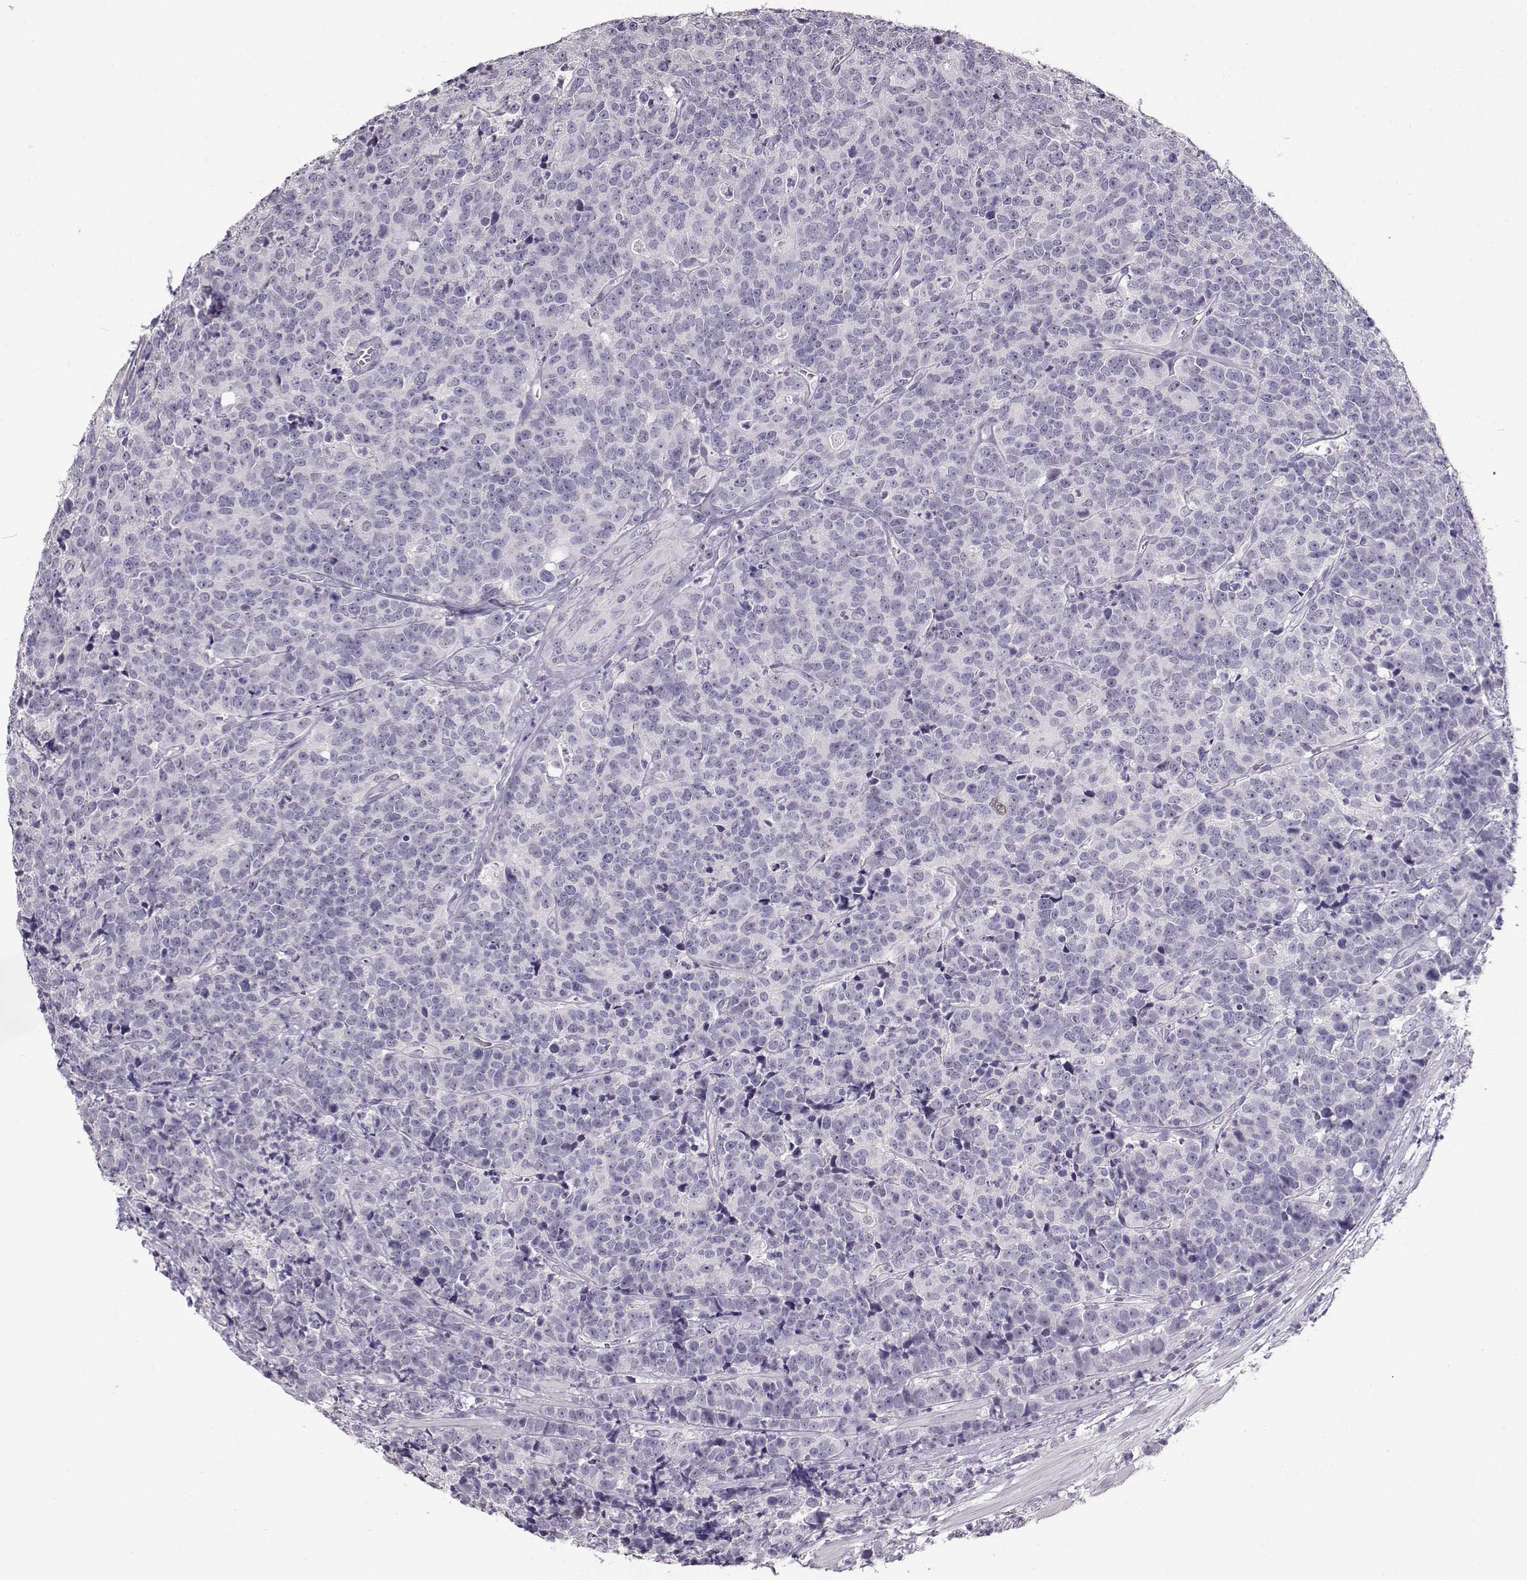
{"staining": {"intensity": "negative", "quantity": "none", "location": "none"}, "tissue": "prostate cancer", "cell_type": "Tumor cells", "image_type": "cancer", "snomed": [{"axis": "morphology", "description": "Adenocarcinoma, NOS"}, {"axis": "topography", "description": "Prostate"}], "caption": "IHC of prostate adenocarcinoma displays no staining in tumor cells.", "gene": "NUTM1", "patient": {"sex": "male", "age": 67}}